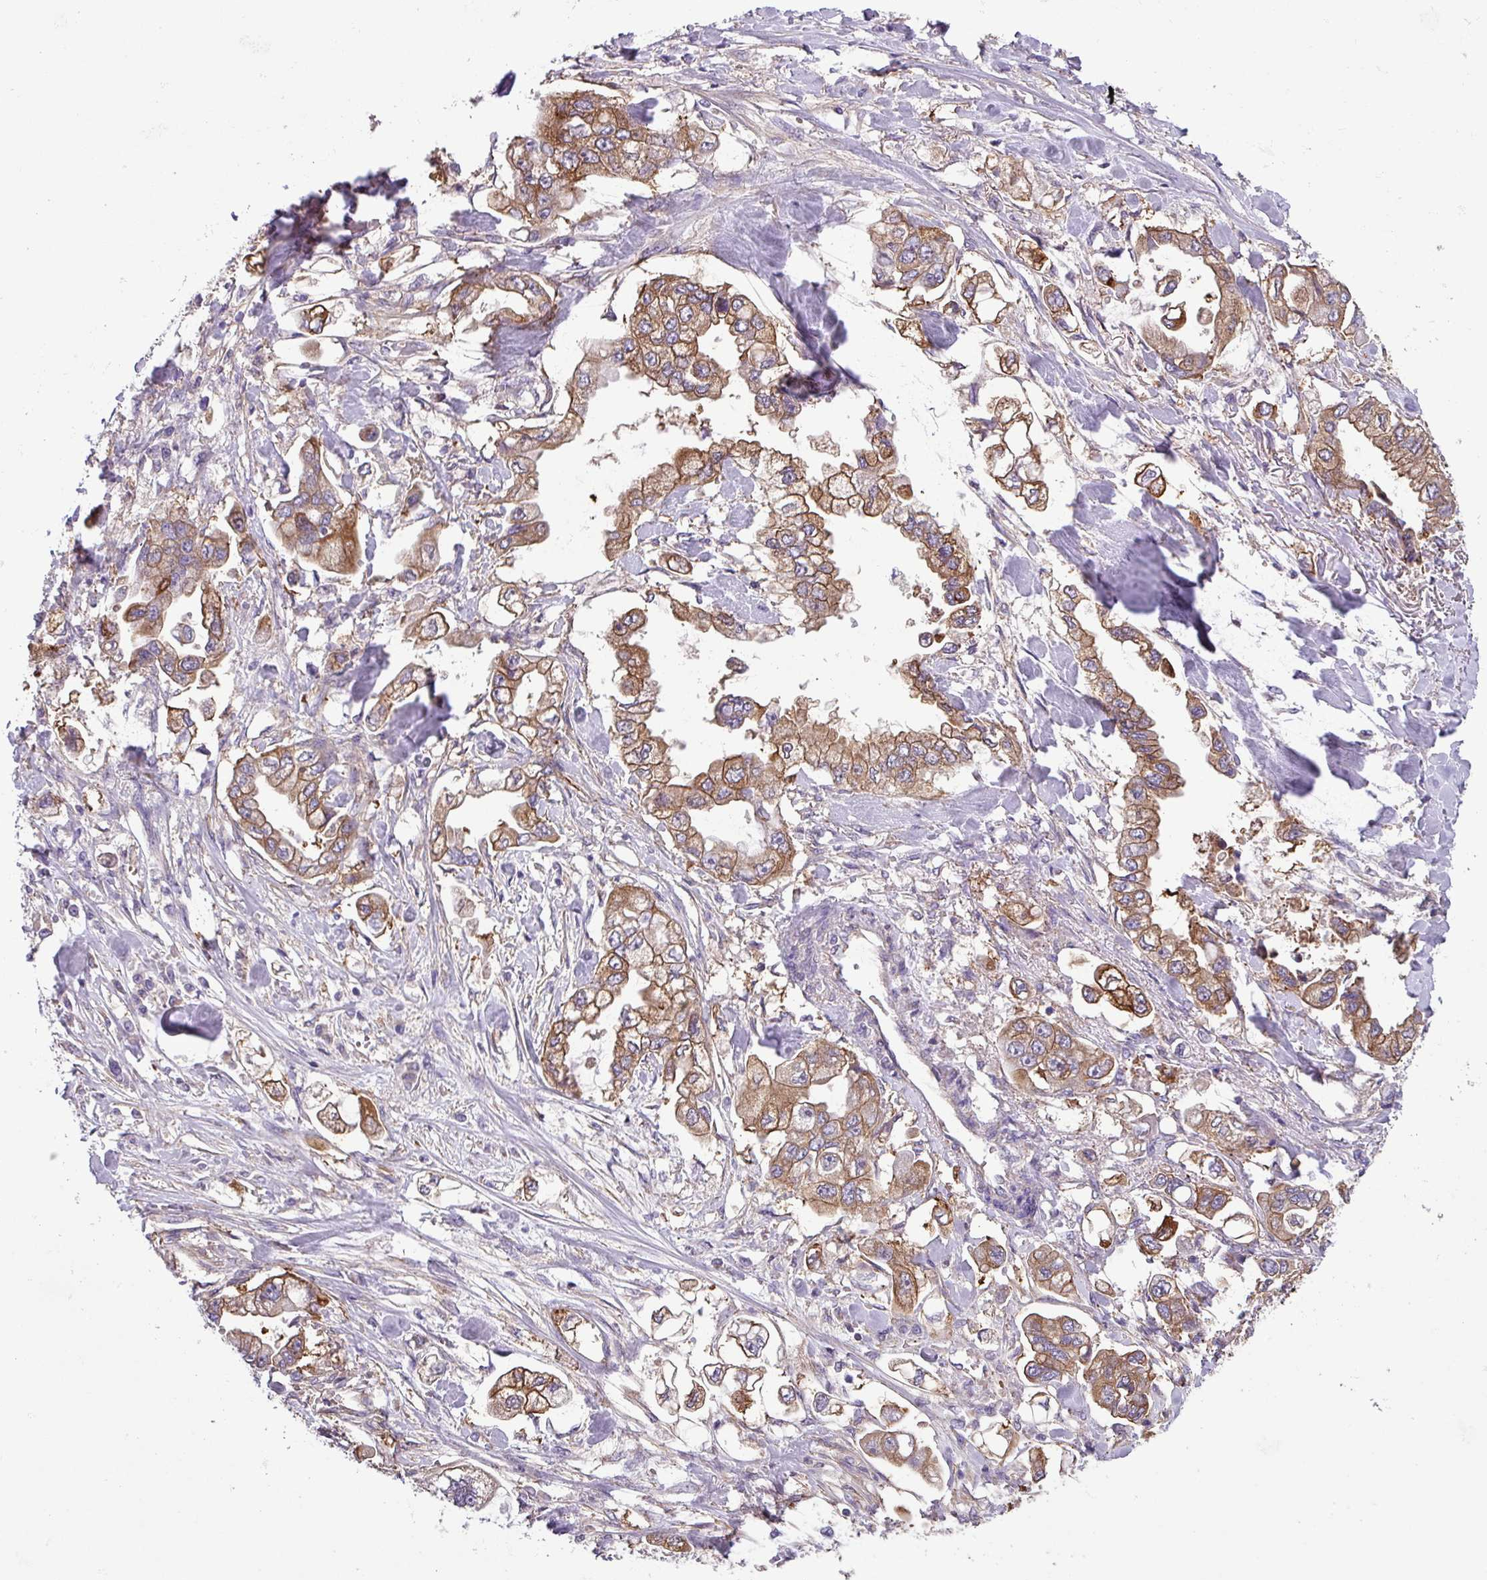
{"staining": {"intensity": "moderate", "quantity": ">75%", "location": "cytoplasmic/membranous"}, "tissue": "stomach cancer", "cell_type": "Tumor cells", "image_type": "cancer", "snomed": [{"axis": "morphology", "description": "Adenocarcinoma, NOS"}, {"axis": "topography", "description": "Stomach"}], "caption": "Immunohistochemical staining of human stomach cancer displays moderate cytoplasmic/membranous protein staining in approximately >75% of tumor cells.", "gene": "SLC23A2", "patient": {"sex": "male", "age": 62}}